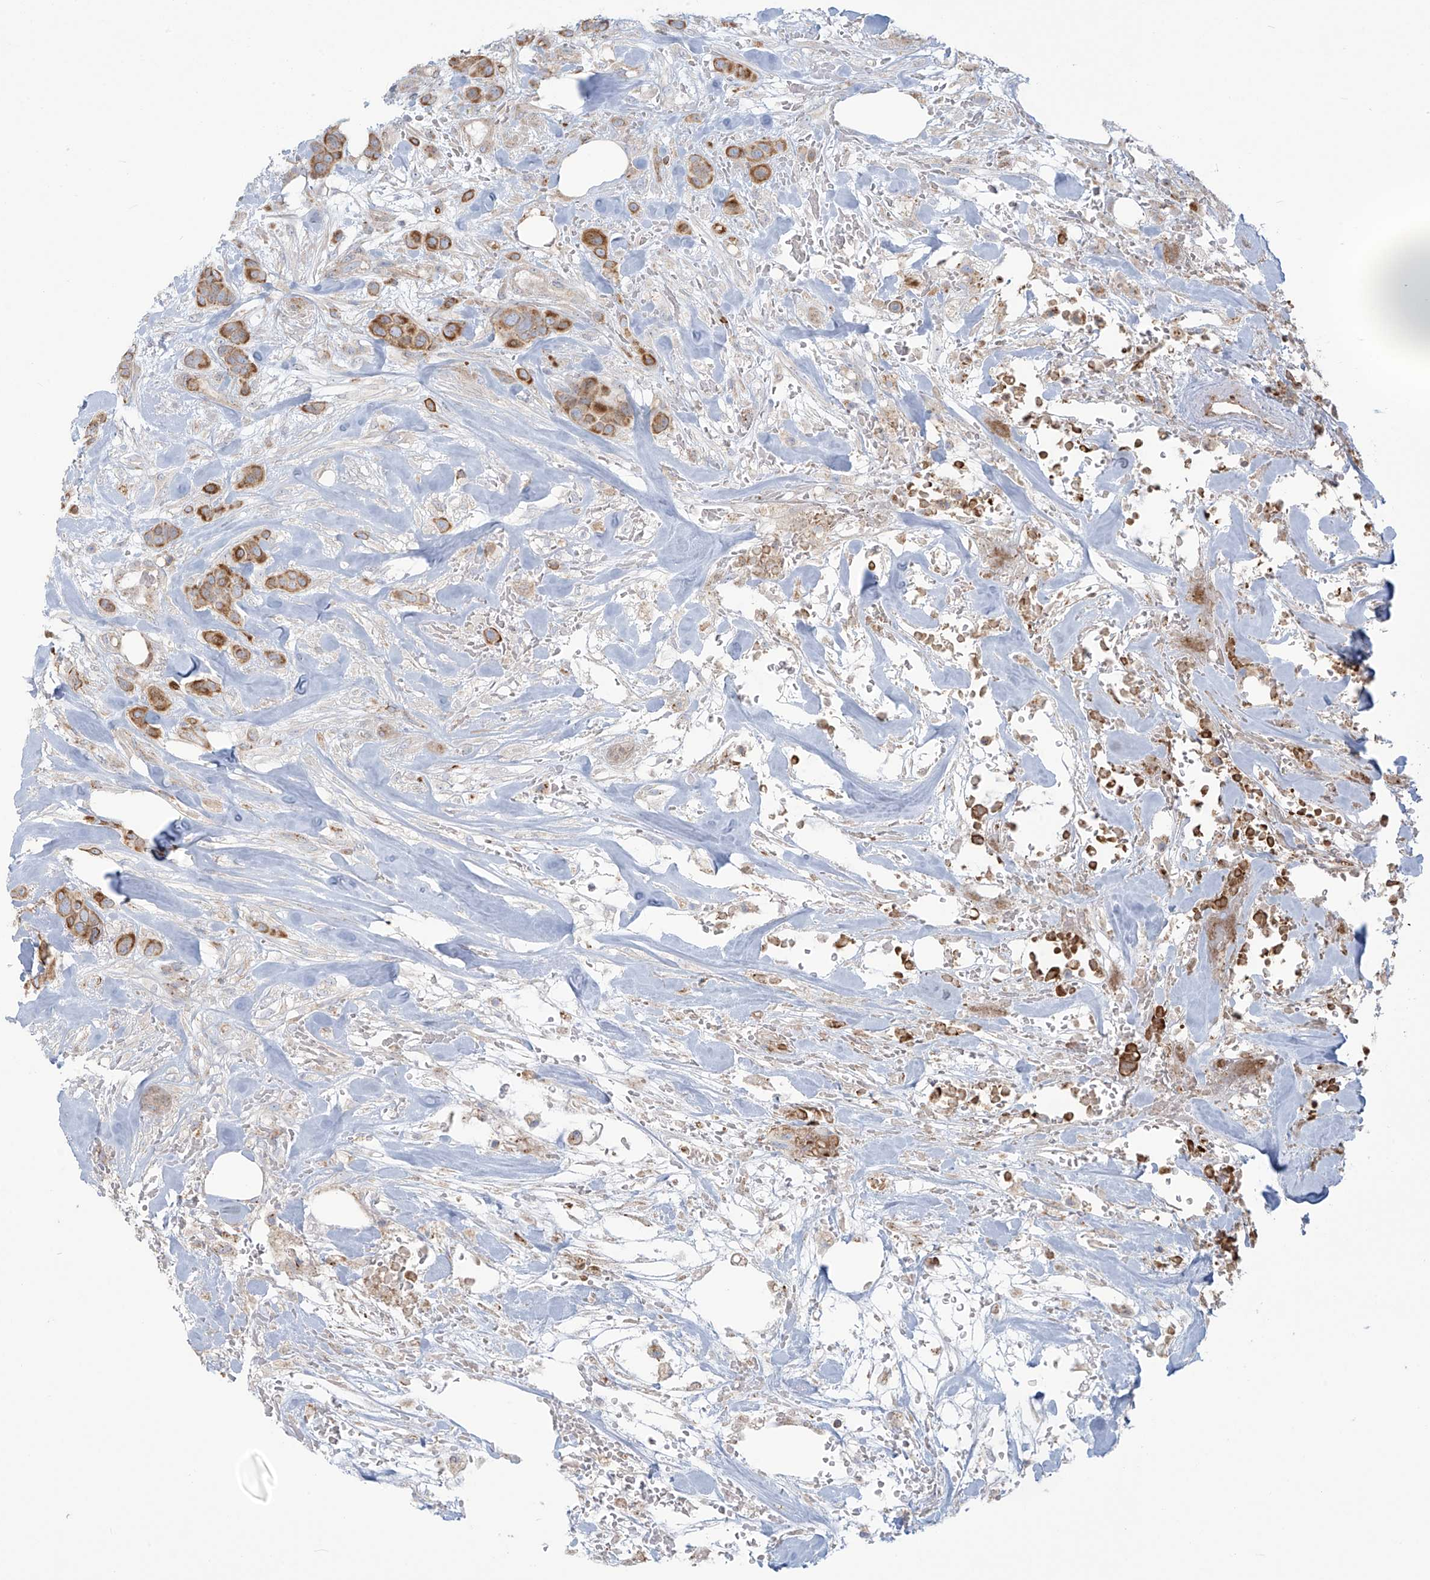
{"staining": {"intensity": "moderate", "quantity": ">75%", "location": "cytoplasmic/membranous"}, "tissue": "breast cancer", "cell_type": "Tumor cells", "image_type": "cancer", "snomed": [{"axis": "morphology", "description": "Lobular carcinoma"}, {"axis": "topography", "description": "Breast"}], "caption": "The image displays immunohistochemical staining of breast cancer (lobular carcinoma). There is moderate cytoplasmic/membranous positivity is identified in about >75% of tumor cells. (Stains: DAB in brown, nuclei in blue, Microscopy: brightfield microscopy at high magnification).", "gene": "LZTS3", "patient": {"sex": "female", "age": 51}}